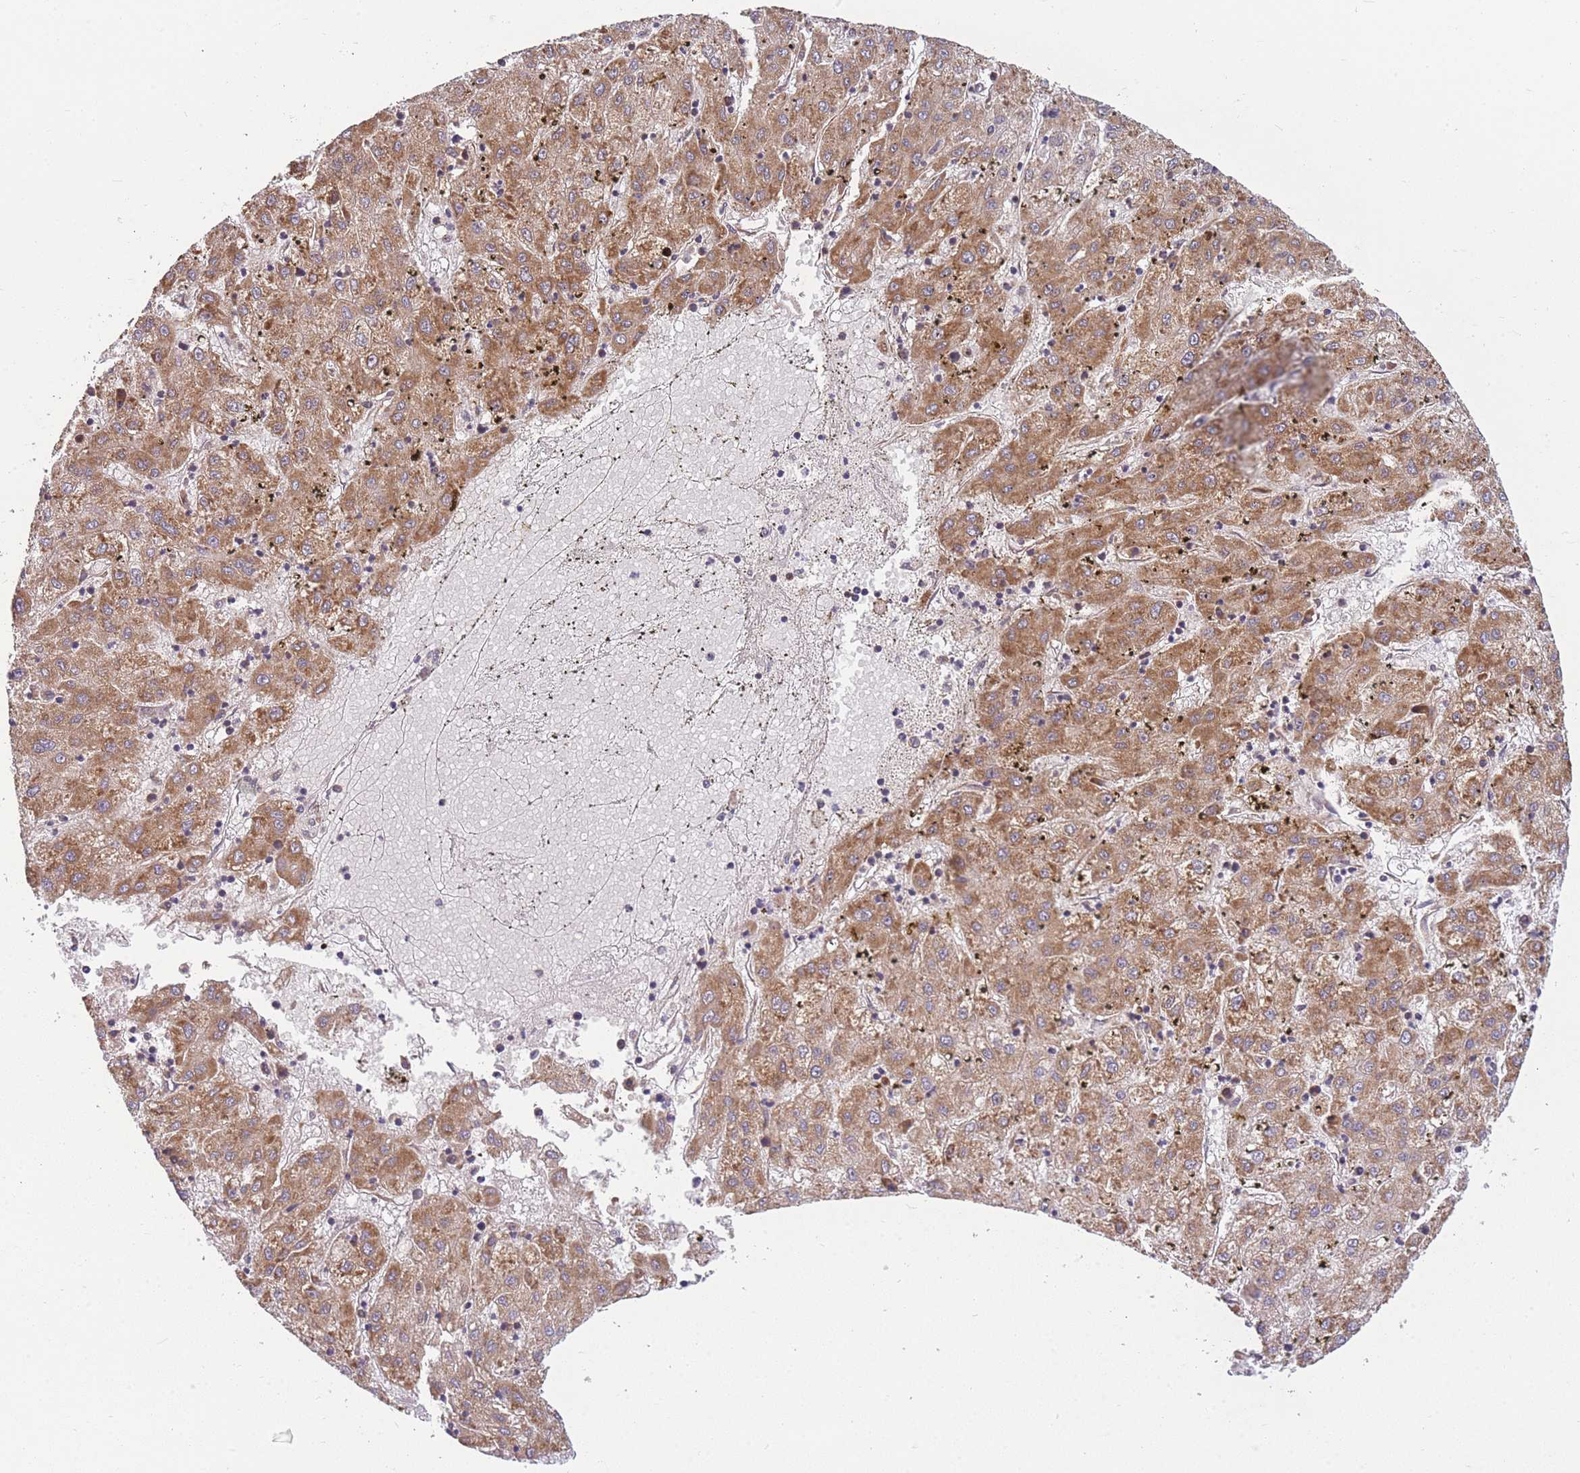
{"staining": {"intensity": "moderate", "quantity": ">75%", "location": "cytoplasmic/membranous"}, "tissue": "liver cancer", "cell_type": "Tumor cells", "image_type": "cancer", "snomed": [{"axis": "morphology", "description": "Carcinoma, Hepatocellular, NOS"}, {"axis": "topography", "description": "Liver"}], "caption": "IHC (DAB) staining of liver cancer demonstrates moderate cytoplasmic/membranous protein expression in approximately >75% of tumor cells.", "gene": "MRPL23", "patient": {"sex": "male", "age": 72}}